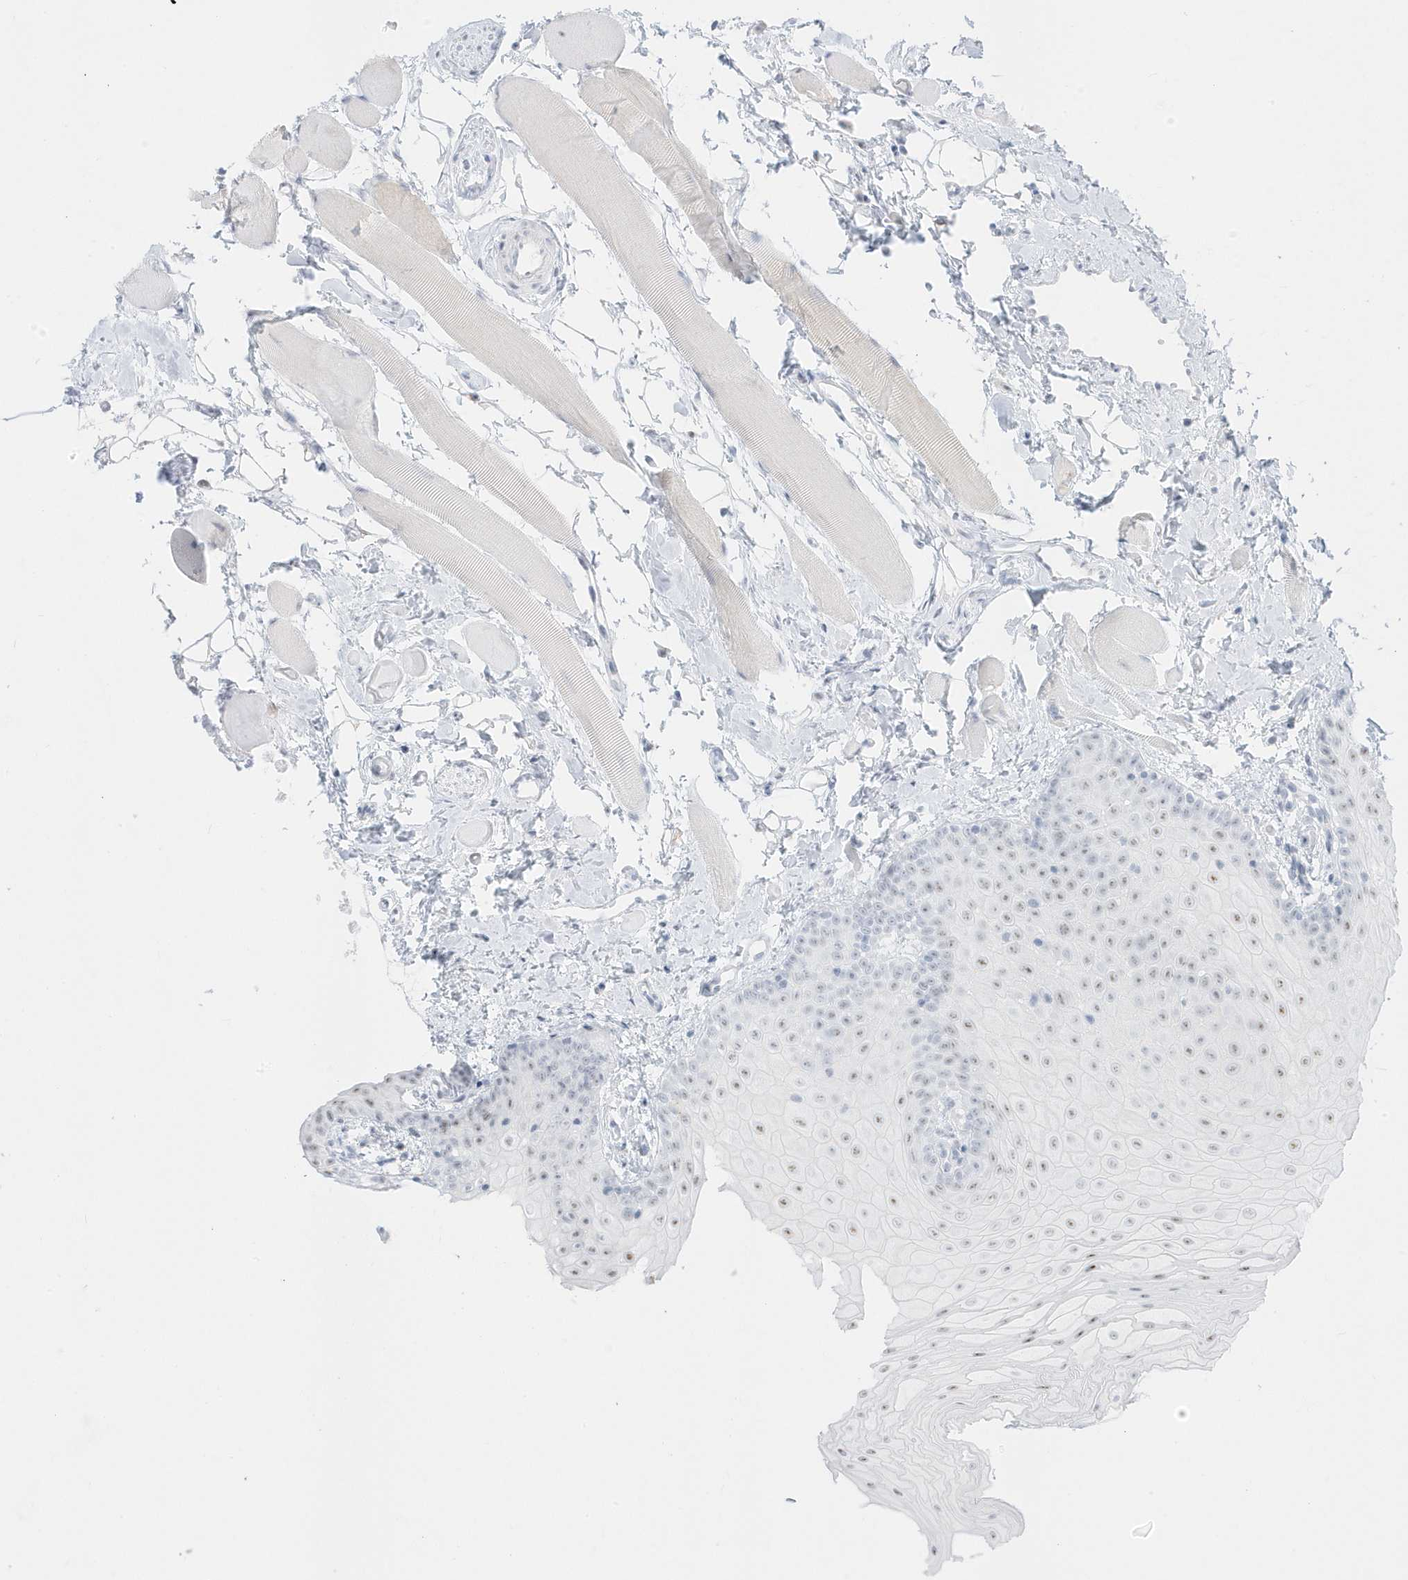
{"staining": {"intensity": "moderate", "quantity": "25%-75%", "location": "nuclear"}, "tissue": "oral mucosa", "cell_type": "Squamous epithelial cells", "image_type": "normal", "snomed": [{"axis": "morphology", "description": "Normal tissue, NOS"}, {"axis": "topography", "description": "Oral tissue"}], "caption": "Immunohistochemical staining of unremarkable oral mucosa demonstrates moderate nuclear protein staining in approximately 25%-75% of squamous epithelial cells.", "gene": "PLEKHN1", "patient": {"sex": "male", "age": 28}}